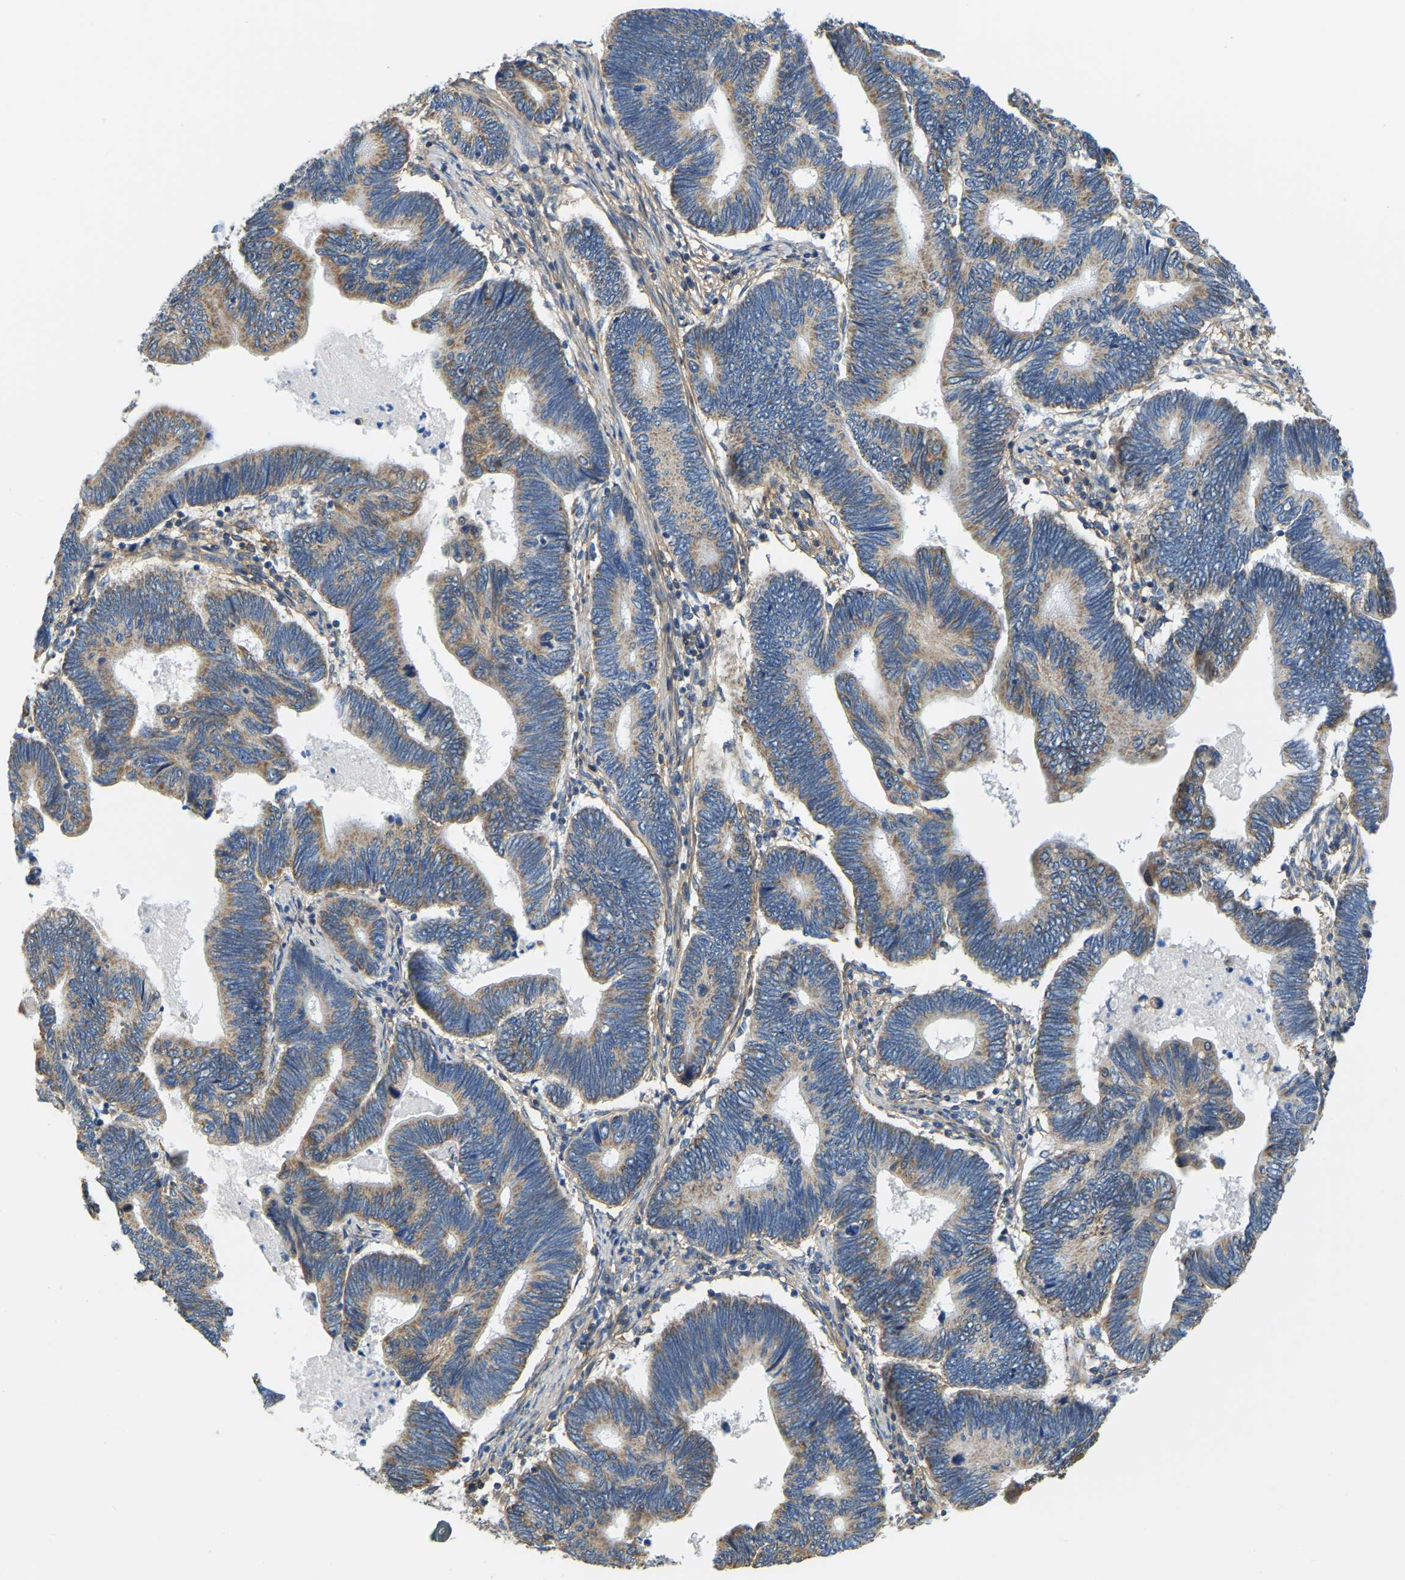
{"staining": {"intensity": "moderate", "quantity": ">75%", "location": "cytoplasmic/membranous"}, "tissue": "pancreatic cancer", "cell_type": "Tumor cells", "image_type": "cancer", "snomed": [{"axis": "morphology", "description": "Adenocarcinoma, NOS"}, {"axis": "topography", "description": "Pancreas"}], "caption": "Protein positivity by immunohistochemistry (IHC) reveals moderate cytoplasmic/membranous expression in about >75% of tumor cells in pancreatic adenocarcinoma.", "gene": "AHNAK", "patient": {"sex": "female", "age": 70}}